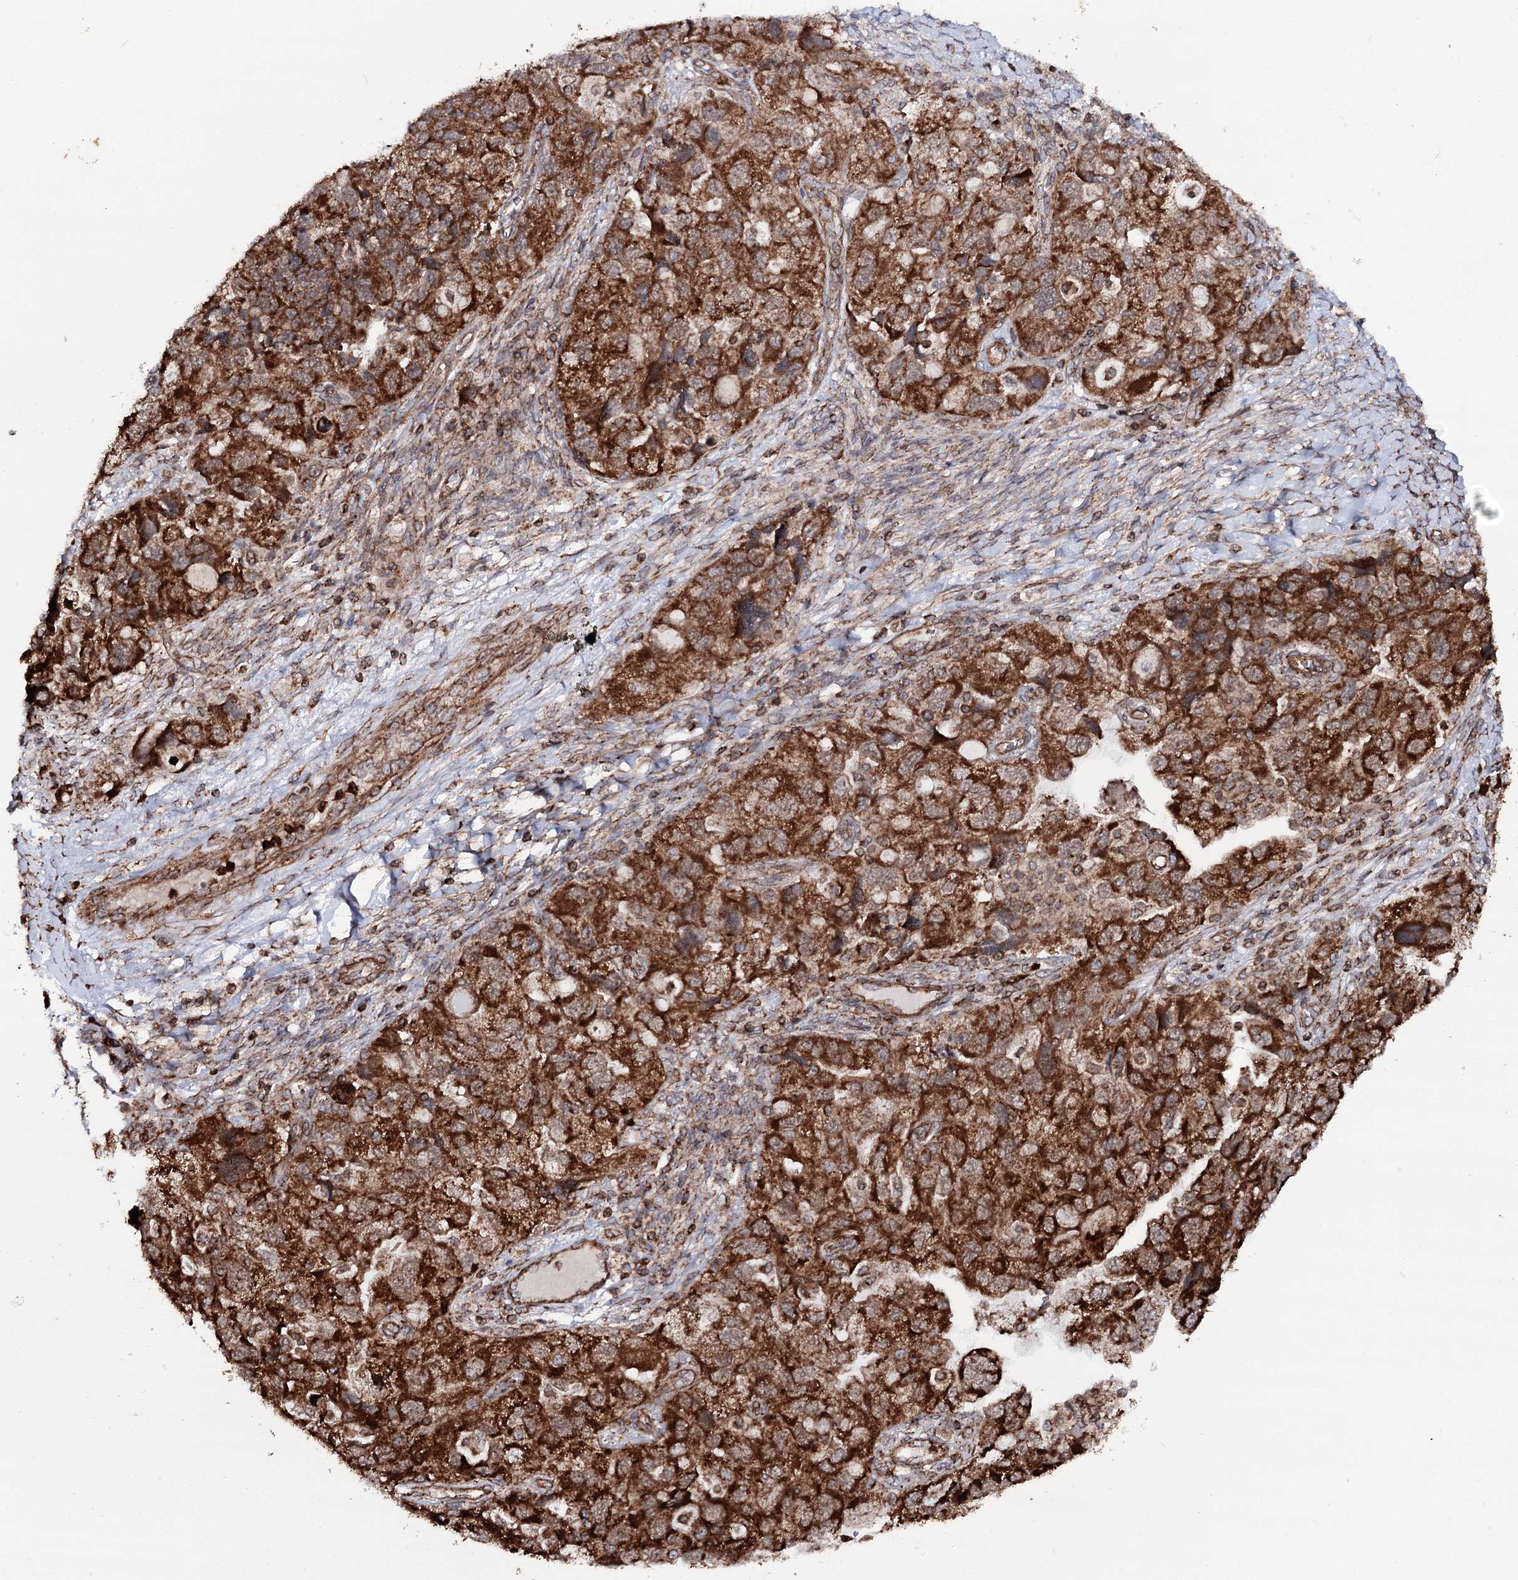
{"staining": {"intensity": "strong", "quantity": ">75%", "location": "cytoplasmic/membranous"}, "tissue": "ovarian cancer", "cell_type": "Tumor cells", "image_type": "cancer", "snomed": [{"axis": "morphology", "description": "Carcinoma, NOS"}, {"axis": "morphology", "description": "Cystadenocarcinoma, serous, NOS"}, {"axis": "topography", "description": "Ovary"}], "caption": "Ovarian carcinoma stained with DAB (3,3'-diaminobenzidine) immunohistochemistry shows high levels of strong cytoplasmic/membranous expression in about >75% of tumor cells. The protein of interest is shown in brown color, while the nuclei are stained blue.", "gene": "FGFR1OP2", "patient": {"sex": "female", "age": 69}}